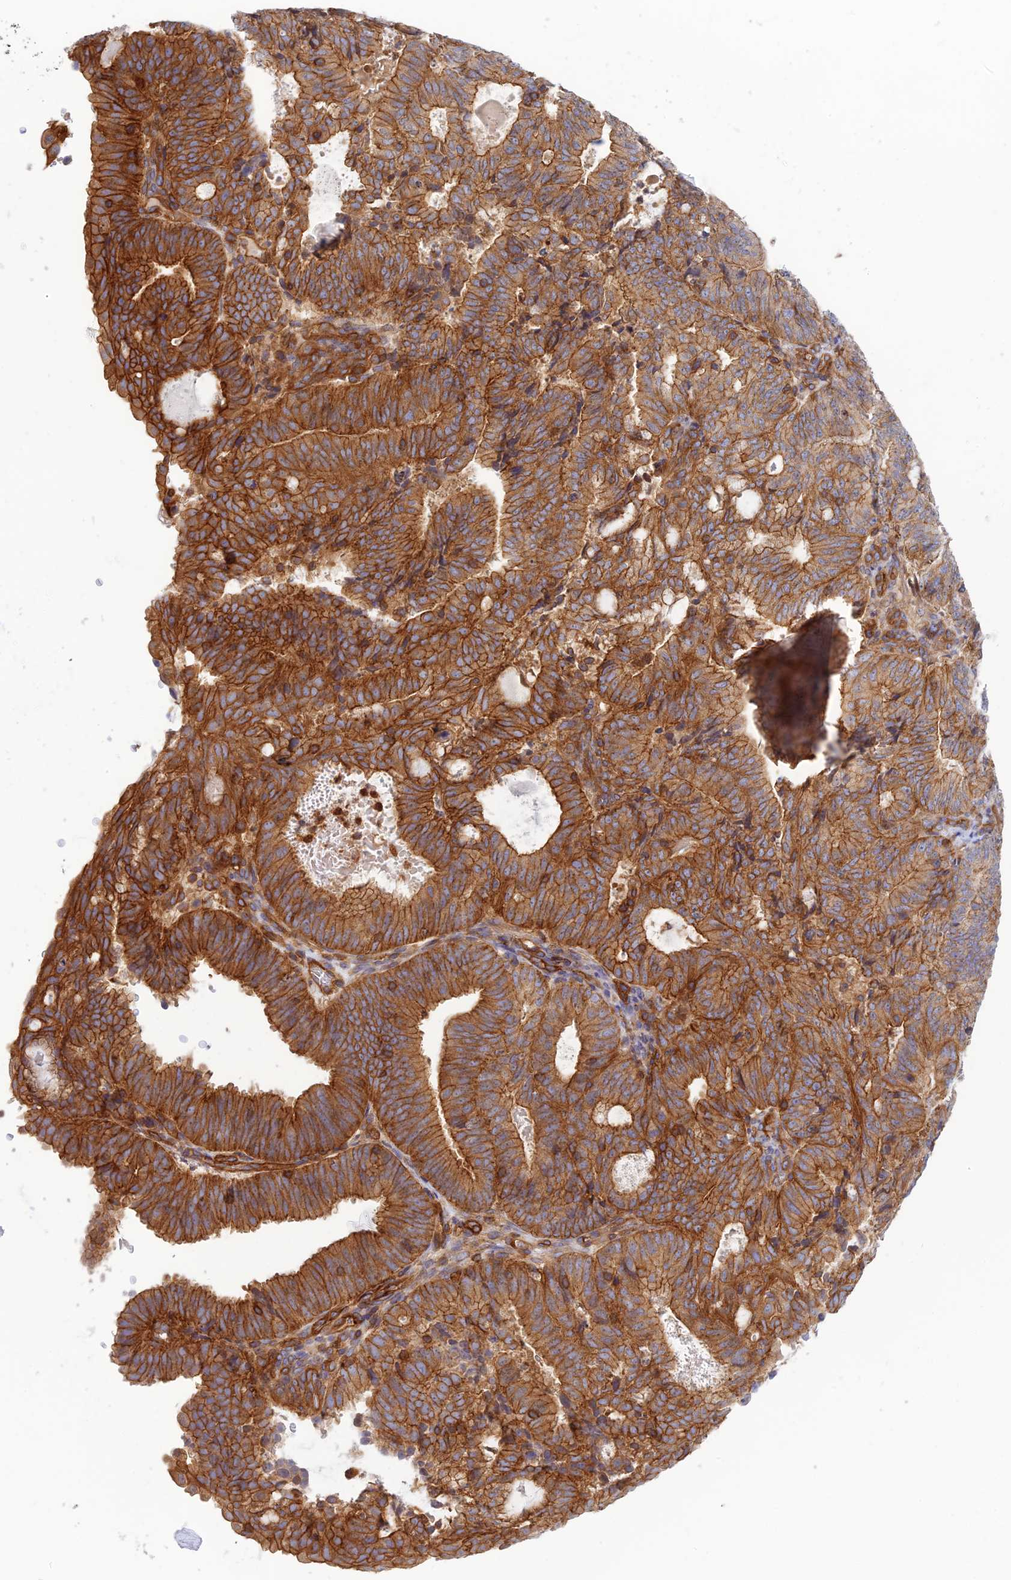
{"staining": {"intensity": "strong", "quantity": ">75%", "location": "cytoplasmic/membranous"}, "tissue": "endometrial cancer", "cell_type": "Tumor cells", "image_type": "cancer", "snomed": [{"axis": "morphology", "description": "Adenocarcinoma, NOS"}, {"axis": "topography", "description": "Endometrium"}], "caption": "A micrograph of human endometrial cancer stained for a protein demonstrates strong cytoplasmic/membranous brown staining in tumor cells.", "gene": "PPP1R12C", "patient": {"sex": "female", "age": 70}}